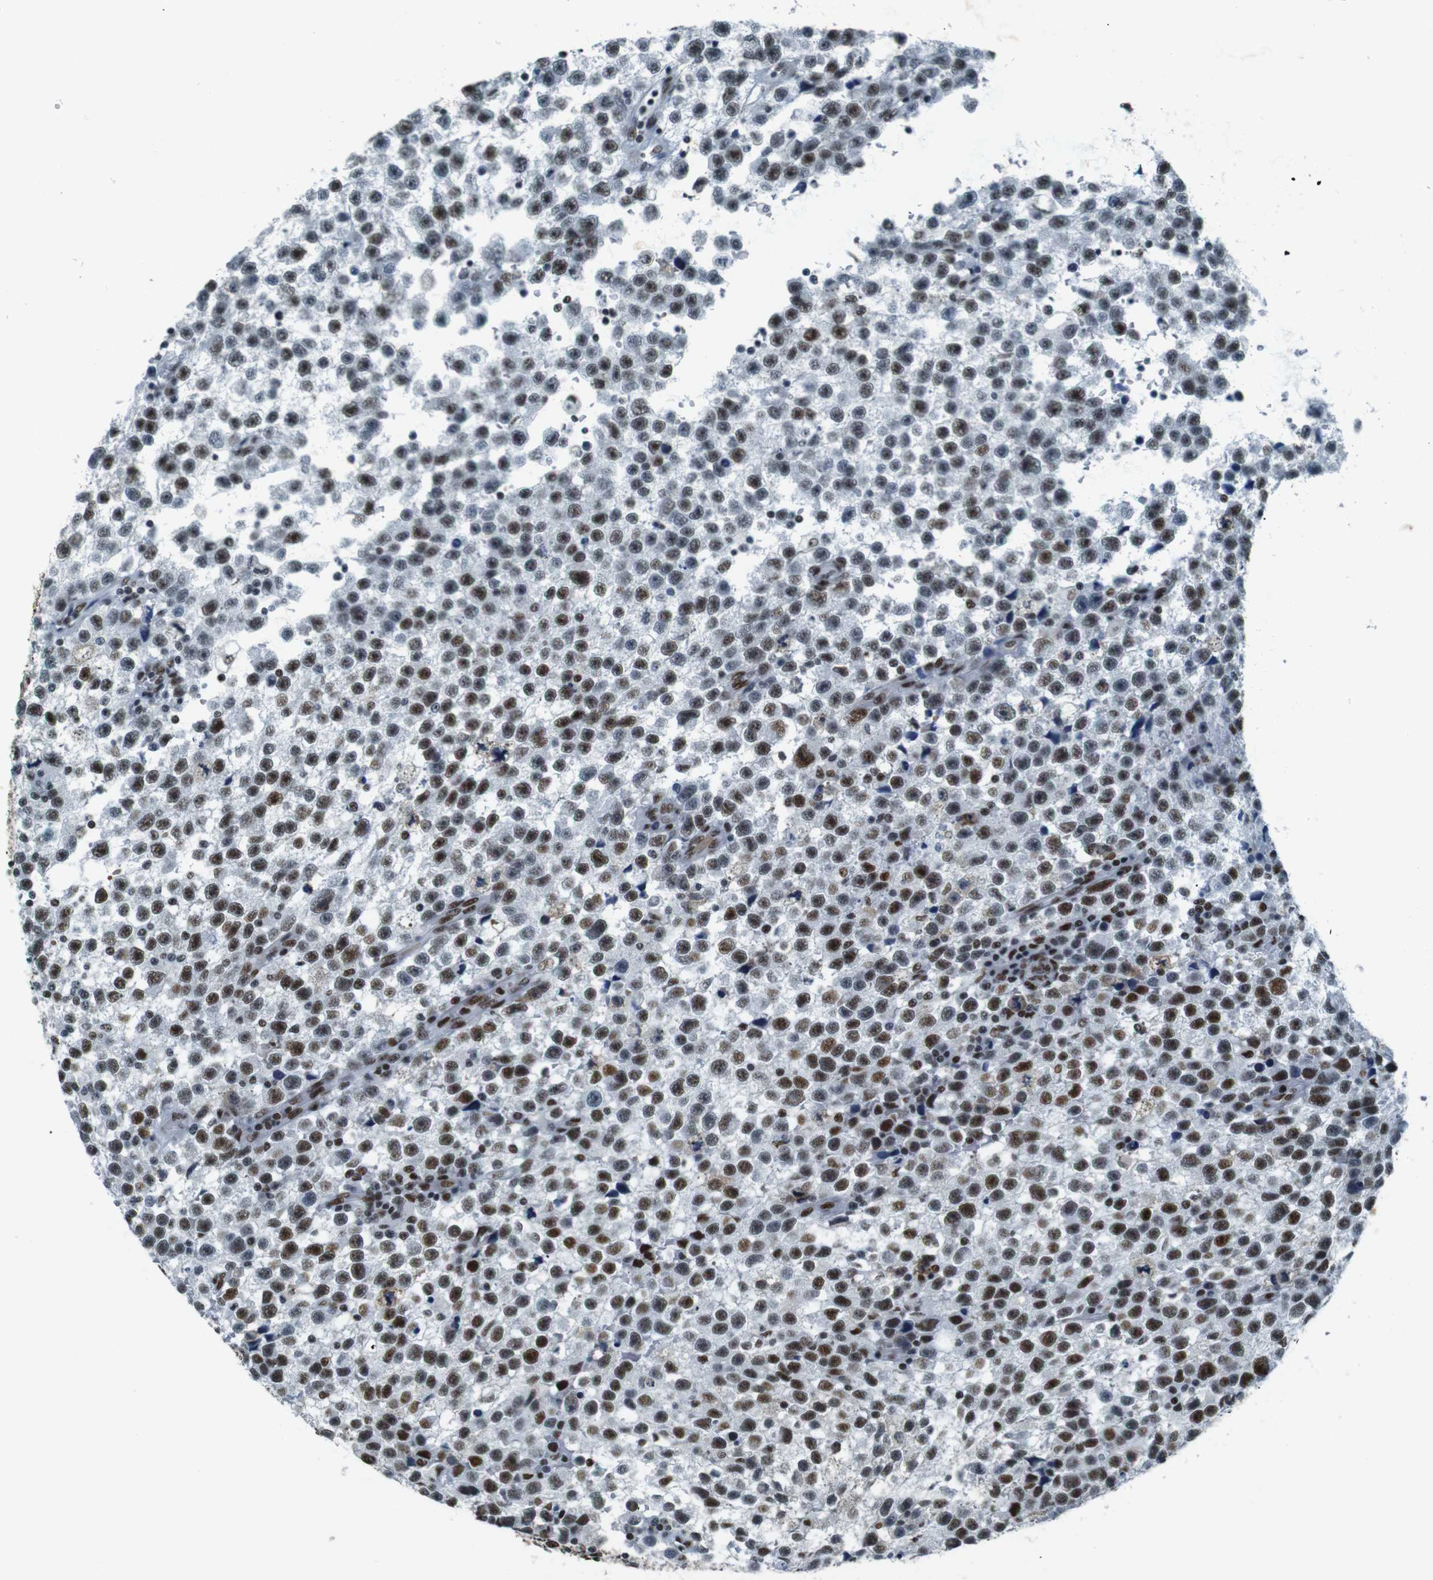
{"staining": {"intensity": "moderate", "quantity": "<25%", "location": "nuclear"}, "tissue": "testis cancer", "cell_type": "Tumor cells", "image_type": "cancer", "snomed": [{"axis": "morphology", "description": "Seminoma, NOS"}, {"axis": "topography", "description": "Testis"}], "caption": "Immunohistochemical staining of human seminoma (testis) exhibits moderate nuclear protein staining in approximately <25% of tumor cells. The staining is performed using DAB (3,3'-diaminobenzidine) brown chromogen to label protein expression. The nuclei are counter-stained blue using hematoxylin.", "gene": "HEXIM1", "patient": {"sex": "male", "age": 33}}